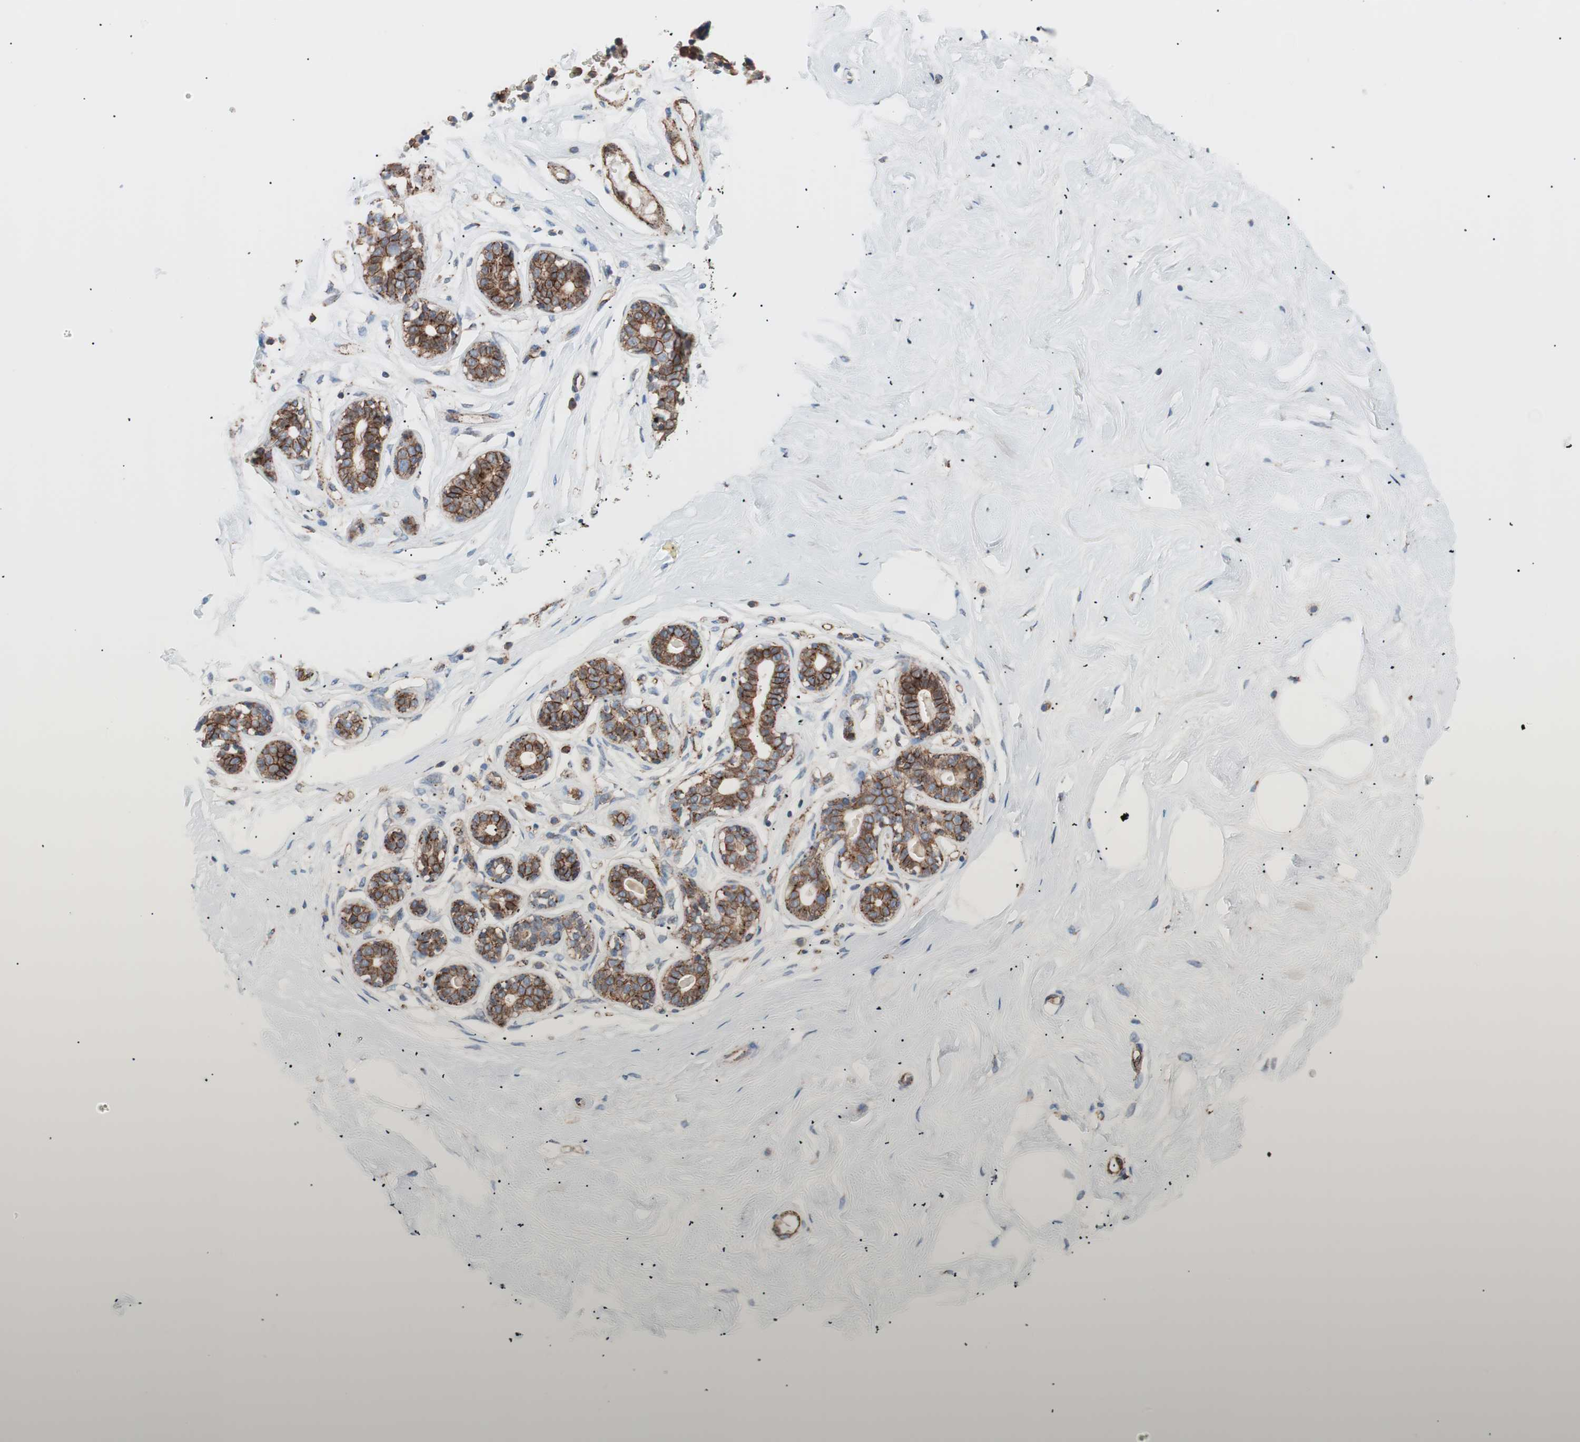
{"staining": {"intensity": "weak", "quantity": "25%-75%", "location": "cytoplasmic/membranous"}, "tissue": "breast", "cell_type": "Adipocytes", "image_type": "normal", "snomed": [{"axis": "morphology", "description": "Normal tissue, NOS"}, {"axis": "topography", "description": "Breast"}], "caption": "About 25%-75% of adipocytes in unremarkable breast display weak cytoplasmic/membranous protein expression as visualized by brown immunohistochemical staining.", "gene": "FLOT2", "patient": {"sex": "female", "age": 23}}